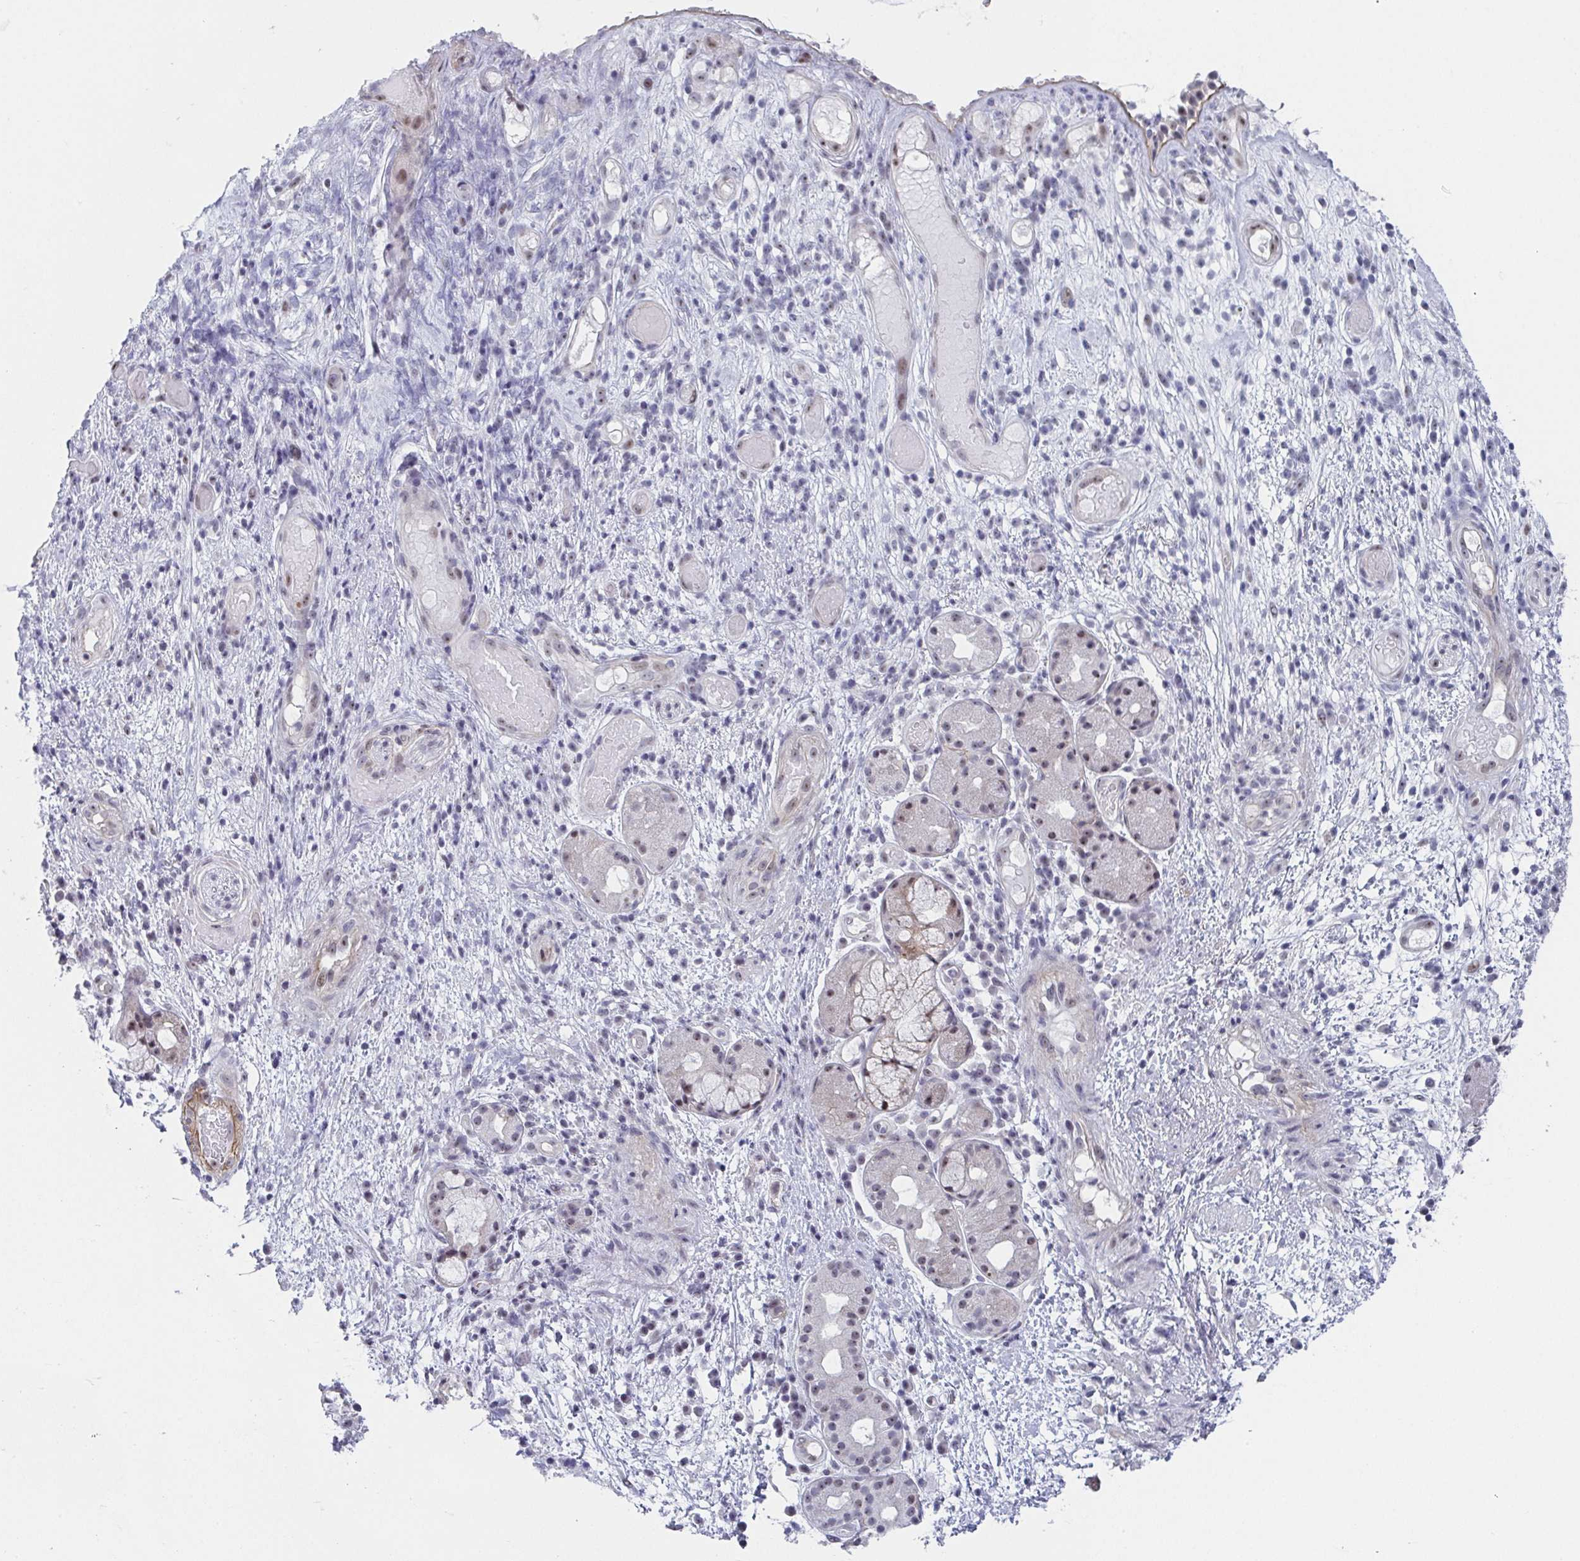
{"staining": {"intensity": "moderate", "quantity": "25%-75%", "location": "nuclear"}, "tissue": "nasopharynx", "cell_type": "Respiratory epithelial cells", "image_type": "normal", "snomed": [{"axis": "morphology", "description": "Normal tissue, NOS"}, {"axis": "morphology", "description": "Inflammation, NOS"}, {"axis": "topography", "description": "Nasopharynx"}], "caption": "Unremarkable nasopharynx demonstrates moderate nuclear staining in approximately 25%-75% of respiratory epithelial cells.", "gene": "EXOSC7", "patient": {"sex": "male", "age": 54}}